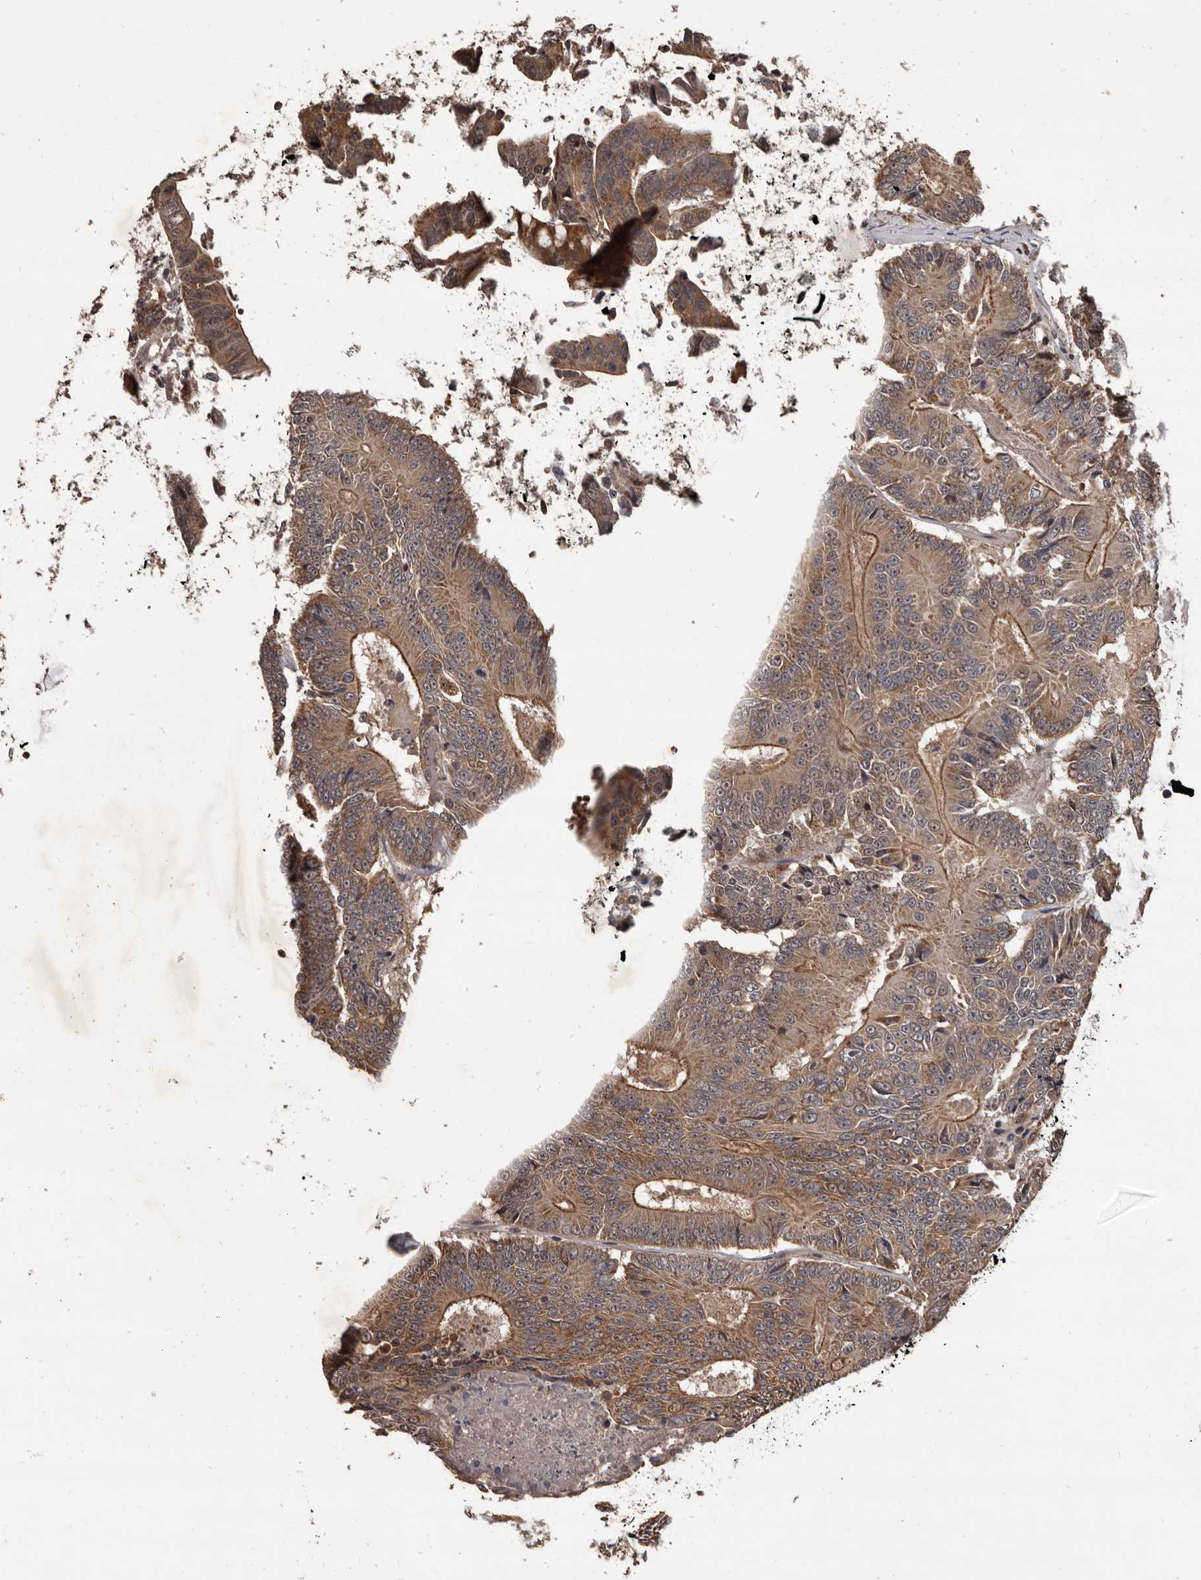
{"staining": {"intensity": "moderate", "quantity": ">75%", "location": "cytoplasmic/membranous"}, "tissue": "colorectal cancer", "cell_type": "Tumor cells", "image_type": "cancer", "snomed": [{"axis": "morphology", "description": "Adenocarcinoma, NOS"}, {"axis": "topography", "description": "Colon"}], "caption": "Adenocarcinoma (colorectal) was stained to show a protein in brown. There is medium levels of moderate cytoplasmic/membranous expression in approximately >75% of tumor cells. The protein is shown in brown color, while the nuclei are stained blue.", "gene": "AHR", "patient": {"sex": "male", "age": 83}}